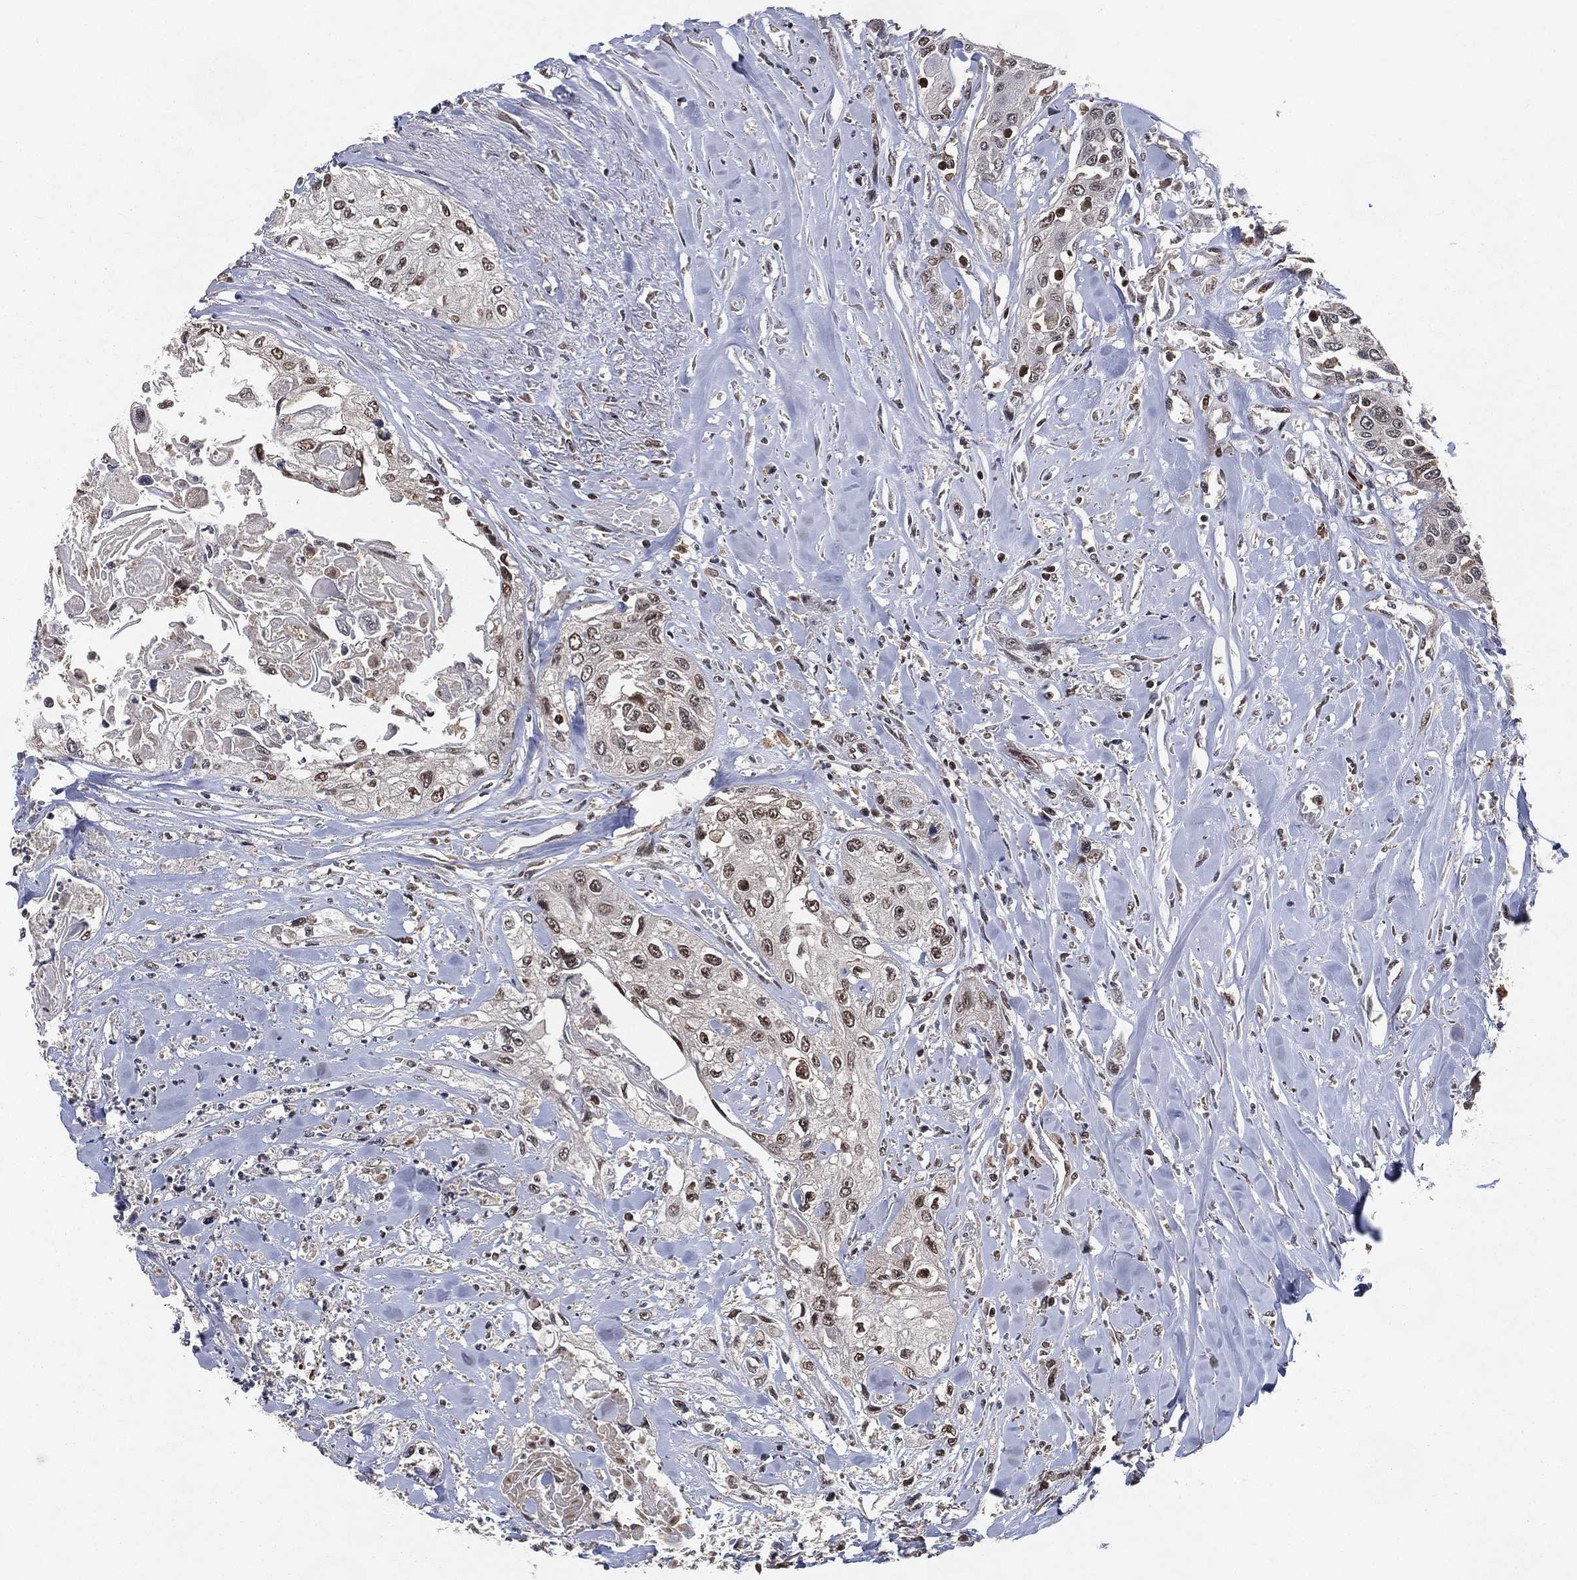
{"staining": {"intensity": "moderate", "quantity": "<25%", "location": "nuclear"}, "tissue": "head and neck cancer", "cell_type": "Tumor cells", "image_type": "cancer", "snomed": [{"axis": "morphology", "description": "Normal tissue, NOS"}, {"axis": "morphology", "description": "Squamous cell carcinoma, NOS"}, {"axis": "topography", "description": "Oral tissue"}, {"axis": "topography", "description": "Peripheral nerve tissue"}, {"axis": "topography", "description": "Head-Neck"}], "caption": "Immunohistochemistry (DAB) staining of head and neck squamous cell carcinoma demonstrates moderate nuclear protein positivity in about <25% of tumor cells. Ihc stains the protein in brown and the nuclei are stained blue.", "gene": "WDR26", "patient": {"sex": "female", "age": 59}}